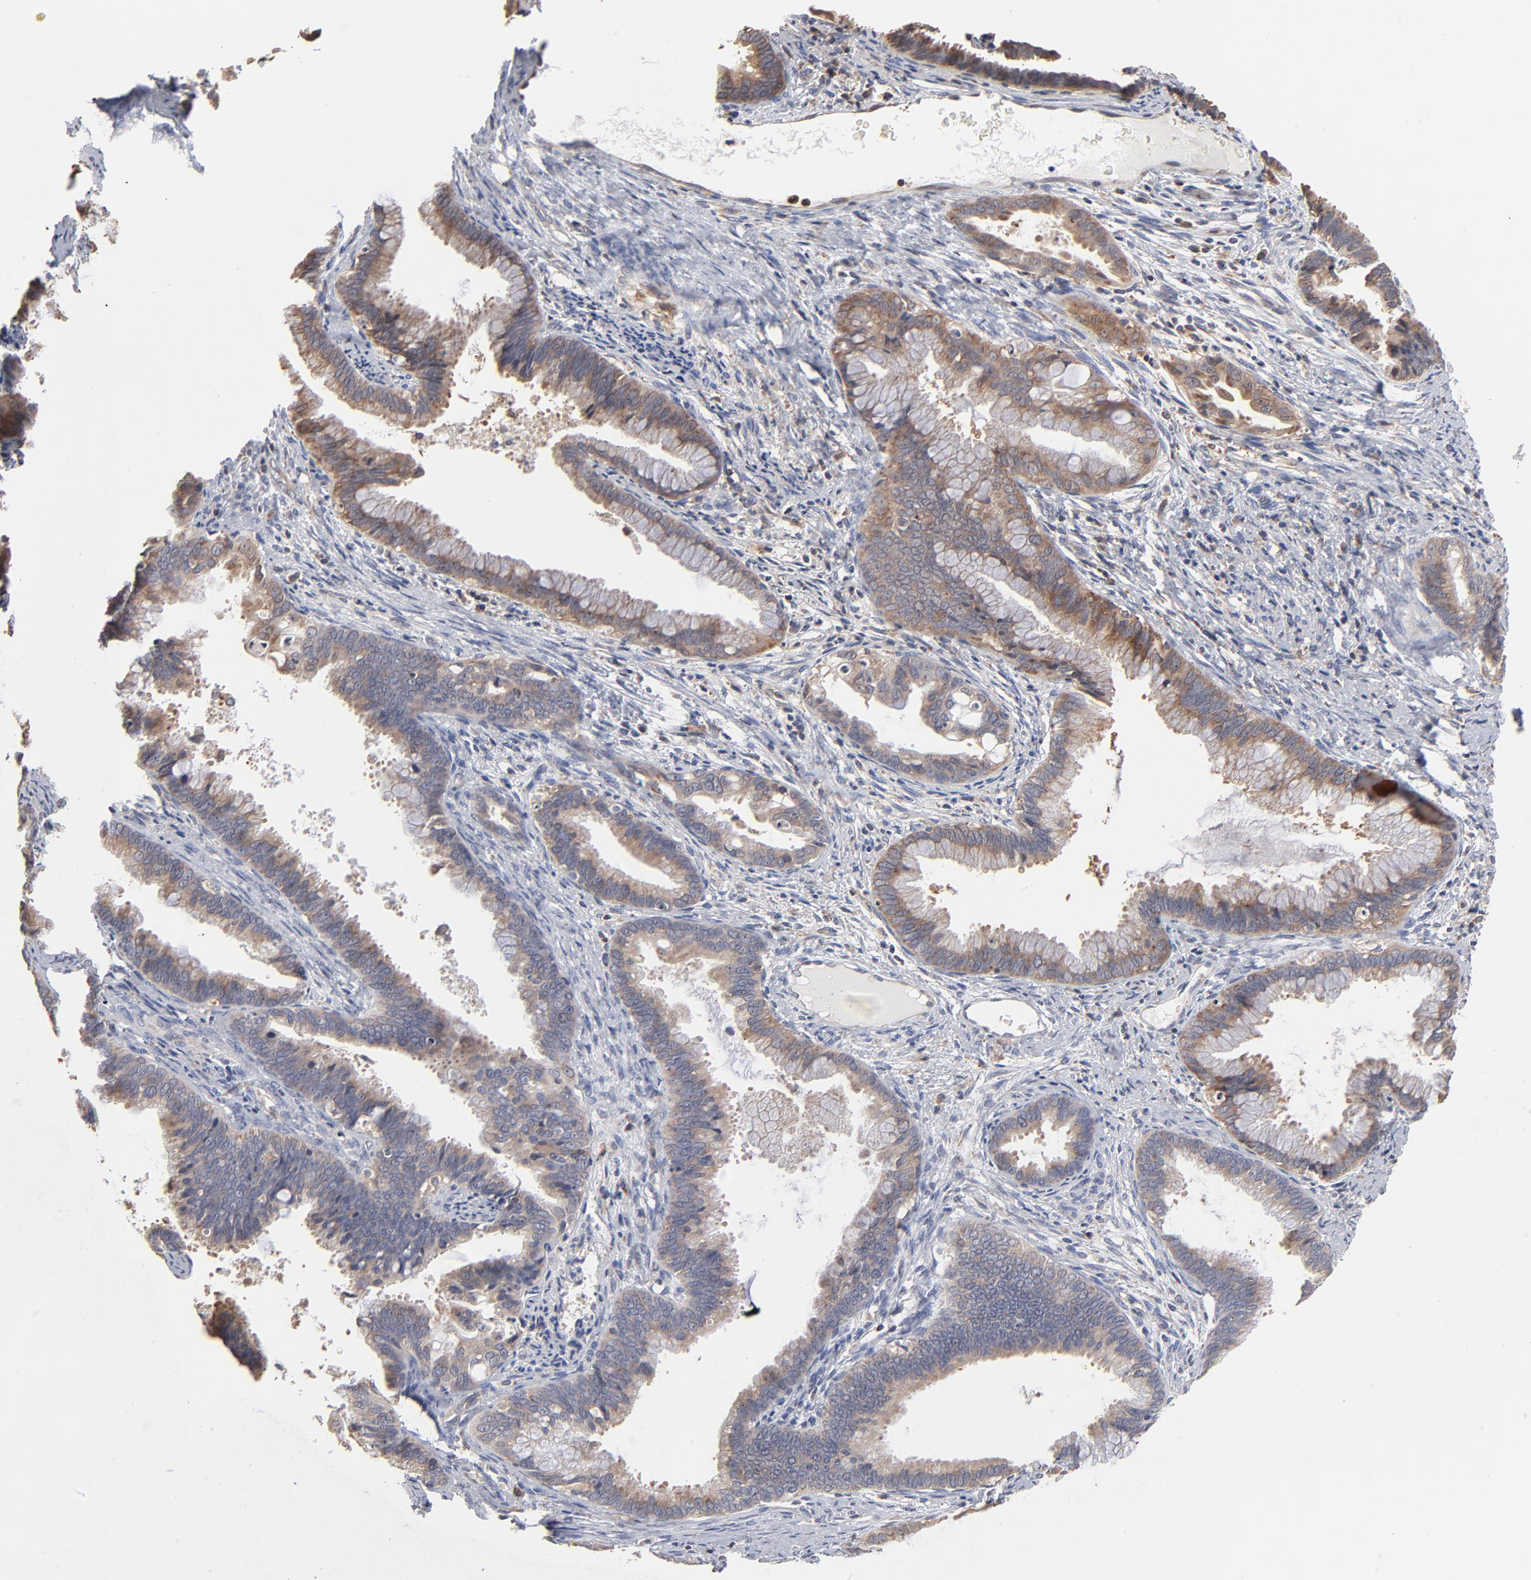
{"staining": {"intensity": "strong", "quantity": "25%-75%", "location": "cytoplasmic/membranous"}, "tissue": "cervical cancer", "cell_type": "Tumor cells", "image_type": "cancer", "snomed": [{"axis": "morphology", "description": "Adenocarcinoma, NOS"}, {"axis": "topography", "description": "Cervix"}], "caption": "Brown immunohistochemical staining in adenocarcinoma (cervical) demonstrates strong cytoplasmic/membranous staining in approximately 25%-75% of tumor cells.", "gene": "RNF213", "patient": {"sex": "female", "age": 47}}